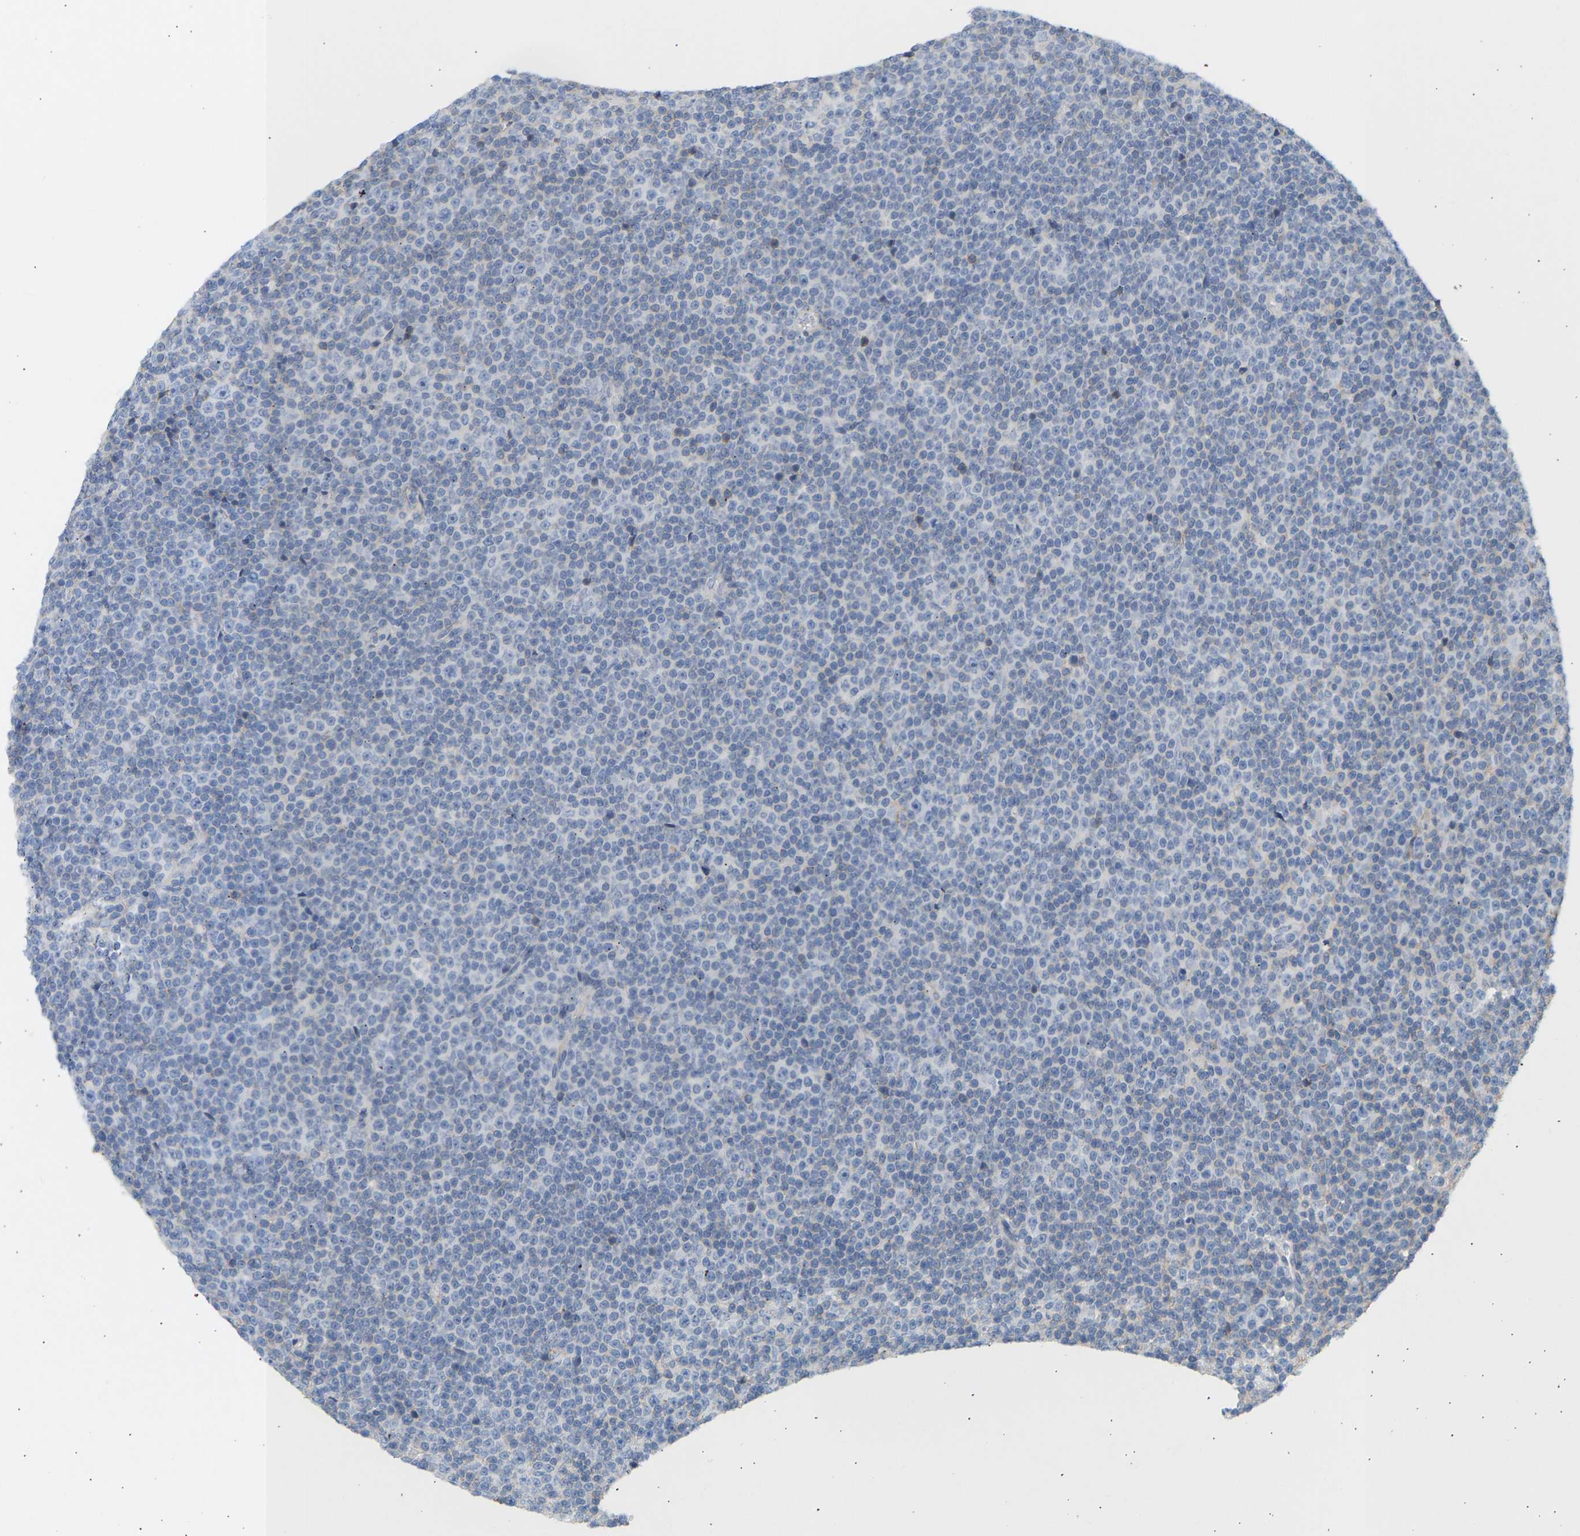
{"staining": {"intensity": "negative", "quantity": "none", "location": "none"}, "tissue": "lymphoma", "cell_type": "Tumor cells", "image_type": "cancer", "snomed": [{"axis": "morphology", "description": "Malignant lymphoma, non-Hodgkin's type, Low grade"}, {"axis": "topography", "description": "Lymph node"}], "caption": "IHC photomicrograph of human lymphoma stained for a protein (brown), which exhibits no expression in tumor cells. The staining is performed using DAB (3,3'-diaminobenzidine) brown chromogen with nuclei counter-stained in using hematoxylin.", "gene": "BVES", "patient": {"sex": "female", "age": 67}}